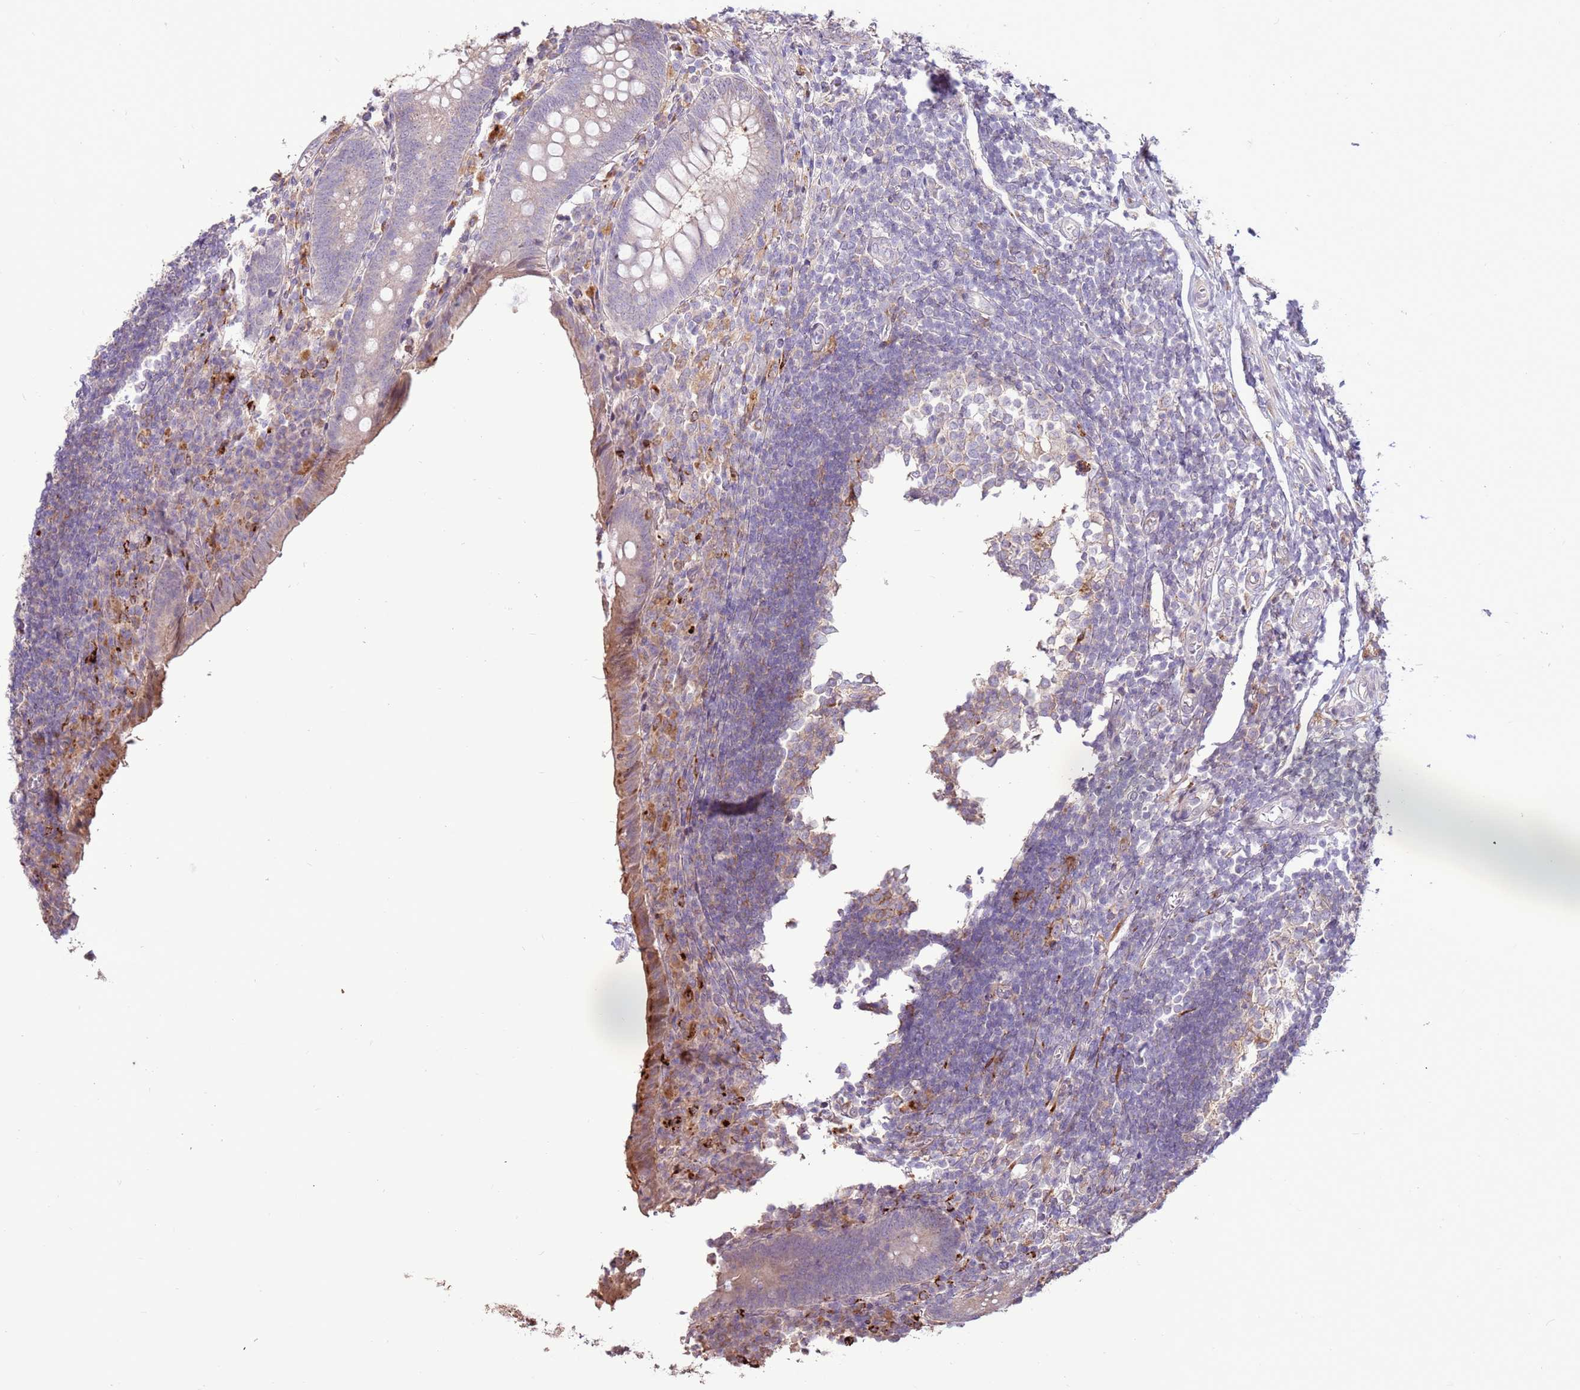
{"staining": {"intensity": "moderate", "quantity": "<25%", "location": "cytoplasmic/membranous"}, "tissue": "appendix", "cell_type": "Glandular cells", "image_type": "normal", "snomed": [{"axis": "morphology", "description": "Normal tissue, NOS"}, {"axis": "topography", "description": "Appendix"}], "caption": "Immunohistochemistry staining of benign appendix, which exhibits low levels of moderate cytoplasmic/membranous staining in about <25% of glandular cells indicating moderate cytoplasmic/membranous protein positivity. The staining was performed using DAB (3,3'-diaminobenzidine) (brown) for protein detection and nuclei were counterstained in hematoxylin (blue).", "gene": "LGI4", "patient": {"sex": "female", "age": 17}}